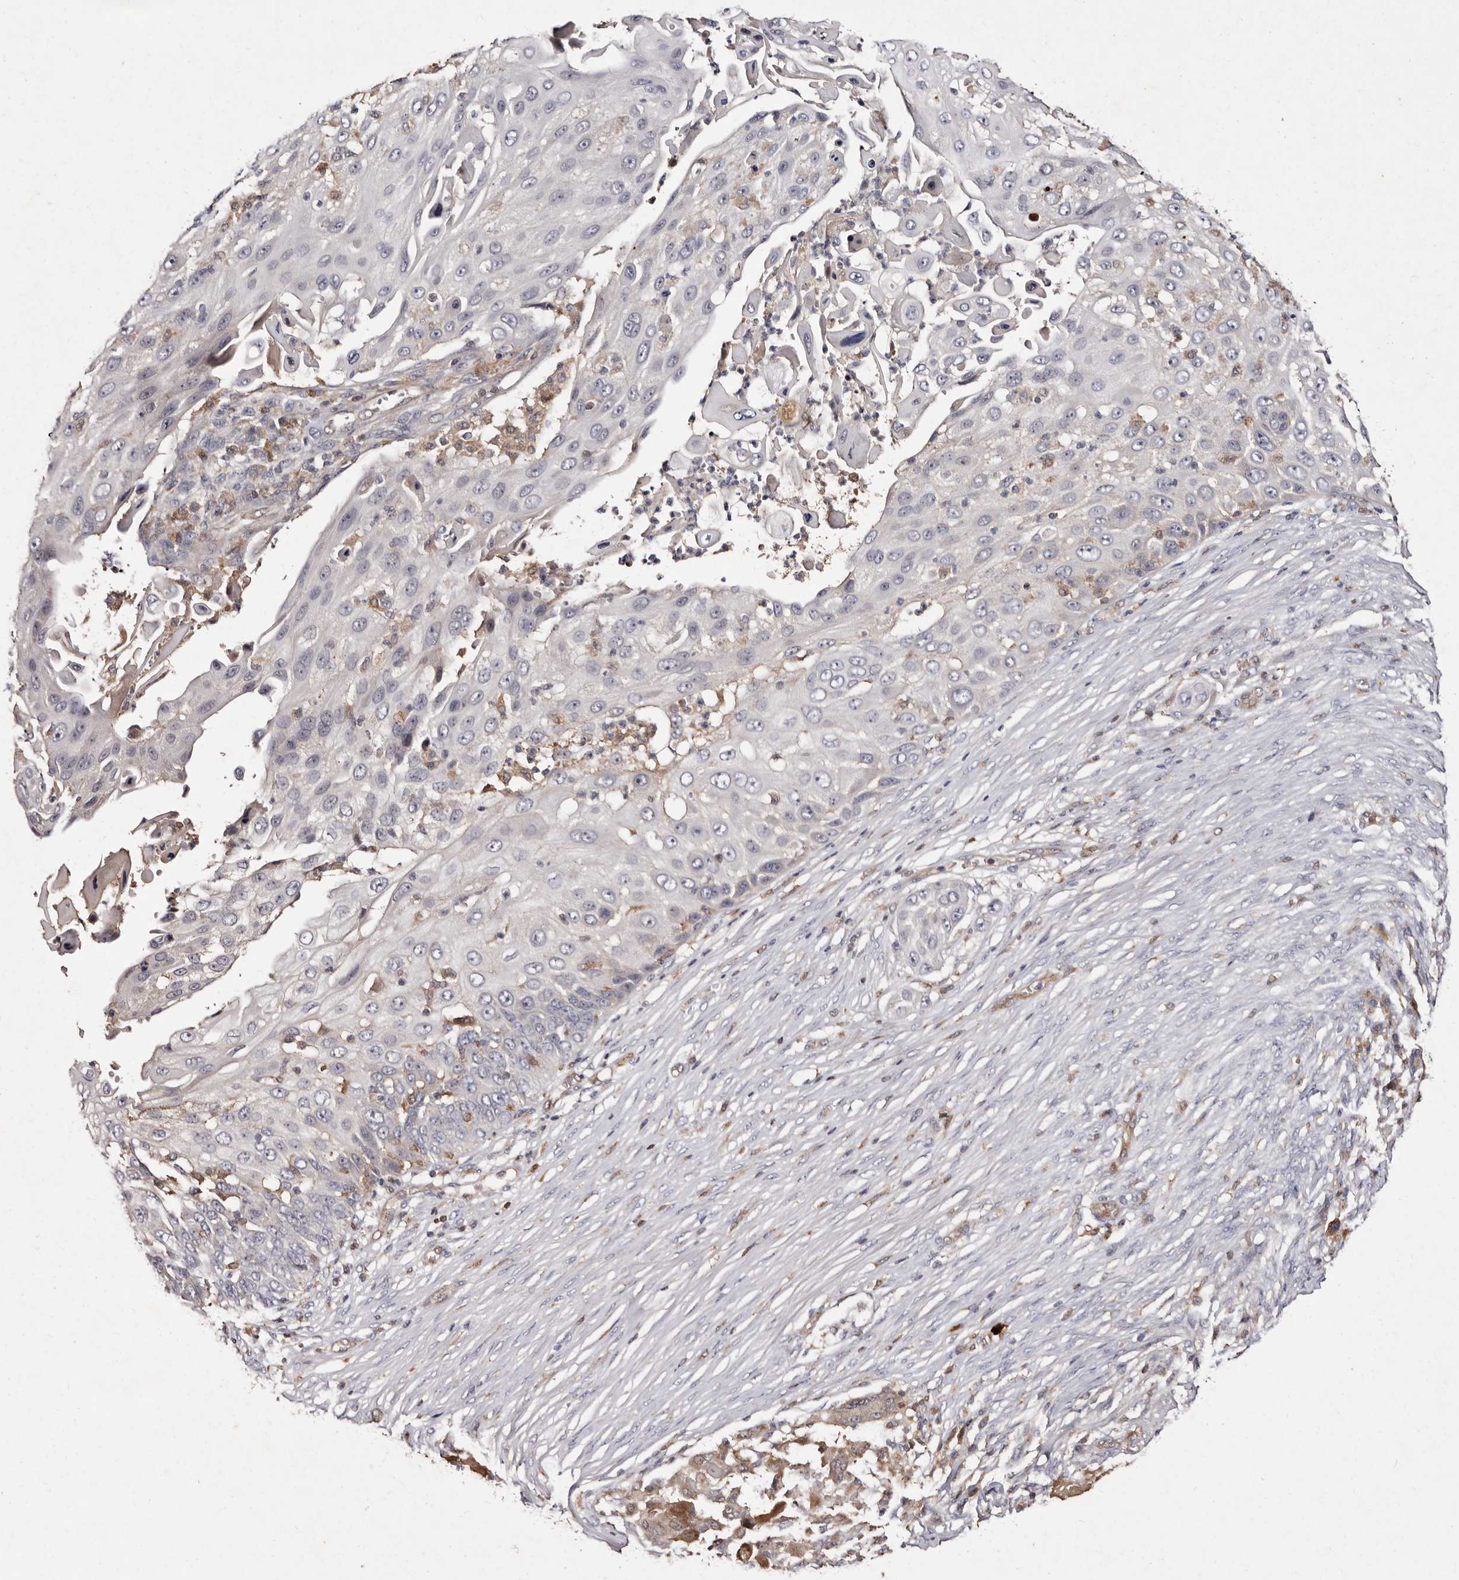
{"staining": {"intensity": "negative", "quantity": "none", "location": "none"}, "tissue": "skin cancer", "cell_type": "Tumor cells", "image_type": "cancer", "snomed": [{"axis": "morphology", "description": "Squamous cell carcinoma, NOS"}, {"axis": "topography", "description": "Skin"}], "caption": "Tumor cells show no significant expression in squamous cell carcinoma (skin). (Brightfield microscopy of DAB (3,3'-diaminobenzidine) IHC at high magnification).", "gene": "GIMAP4", "patient": {"sex": "female", "age": 44}}